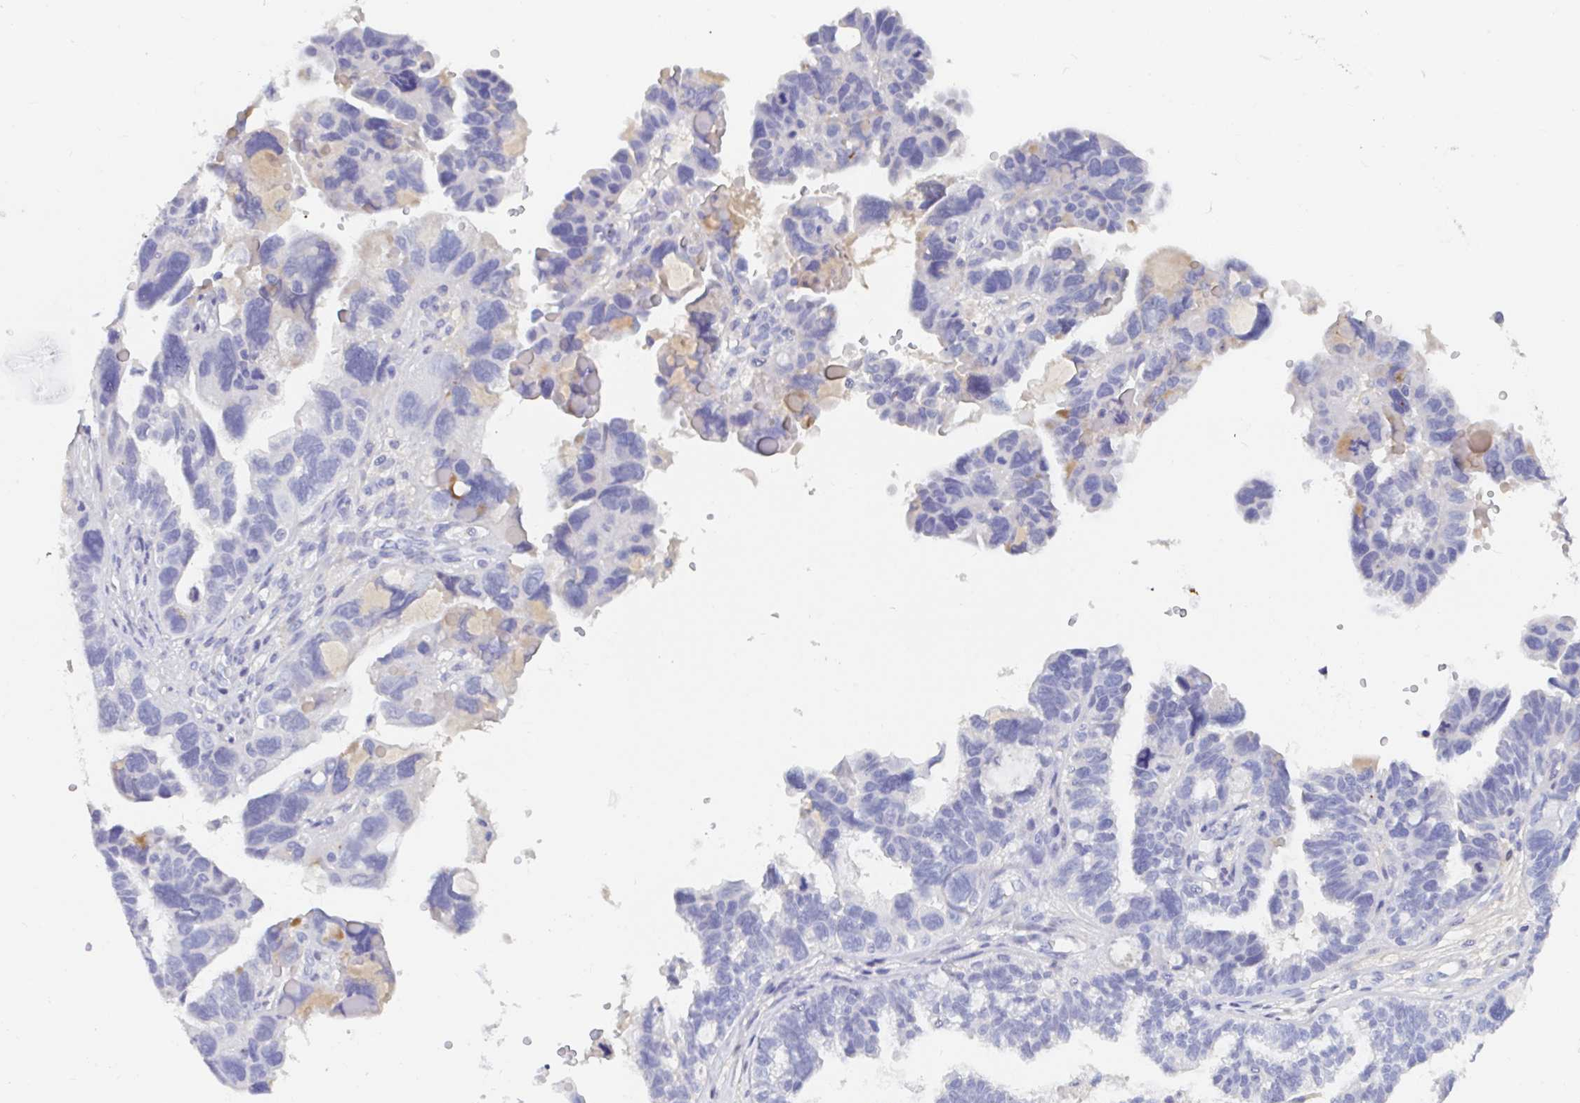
{"staining": {"intensity": "negative", "quantity": "none", "location": "none"}, "tissue": "ovarian cancer", "cell_type": "Tumor cells", "image_type": "cancer", "snomed": [{"axis": "morphology", "description": "Cystadenocarcinoma, serous, NOS"}, {"axis": "topography", "description": "Ovary"}], "caption": "An image of human ovarian serous cystadenocarcinoma is negative for staining in tumor cells.", "gene": "ZNHIT2", "patient": {"sex": "female", "age": 60}}